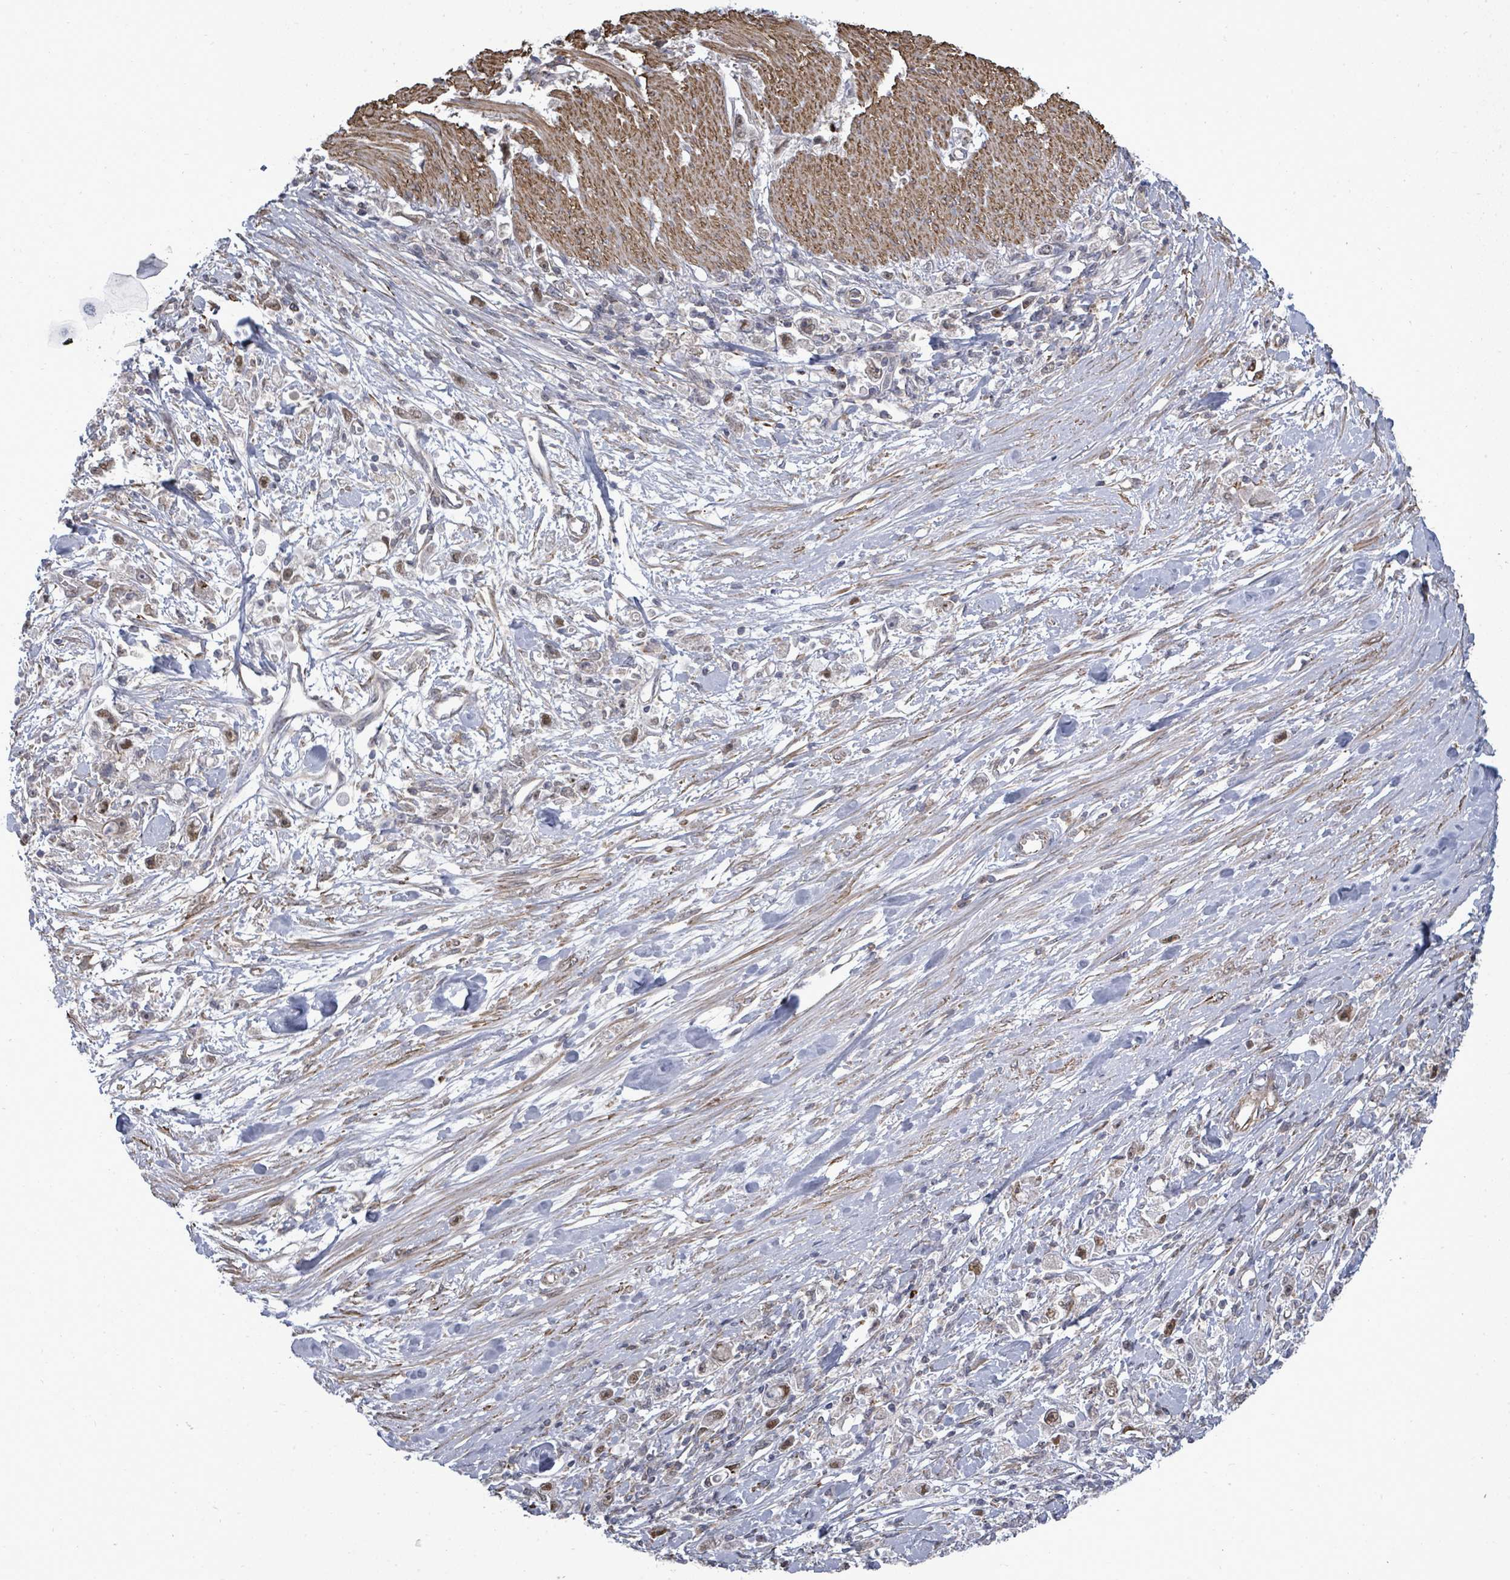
{"staining": {"intensity": "weak", "quantity": "25%-75%", "location": "nuclear"}, "tissue": "stomach cancer", "cell_type": "Tumor cells", "image_type": "cancer", "snomed": [{"axis": "morphology", "description": "Adenocarcinoma, NOS"}, {"axis": "topography", "description": "Stomach"}], "caption": "IHC micrograph of neoplastic tissue: human stomach cancer (adenocarcinoma) stained using IHC displays low levels of weak protein expression localized specifically in the nuclear of tumor cells, appearing as a nuclear brown color.", "gene": "PAPSS1", "patient": {"sex": "female", "age": 59}}